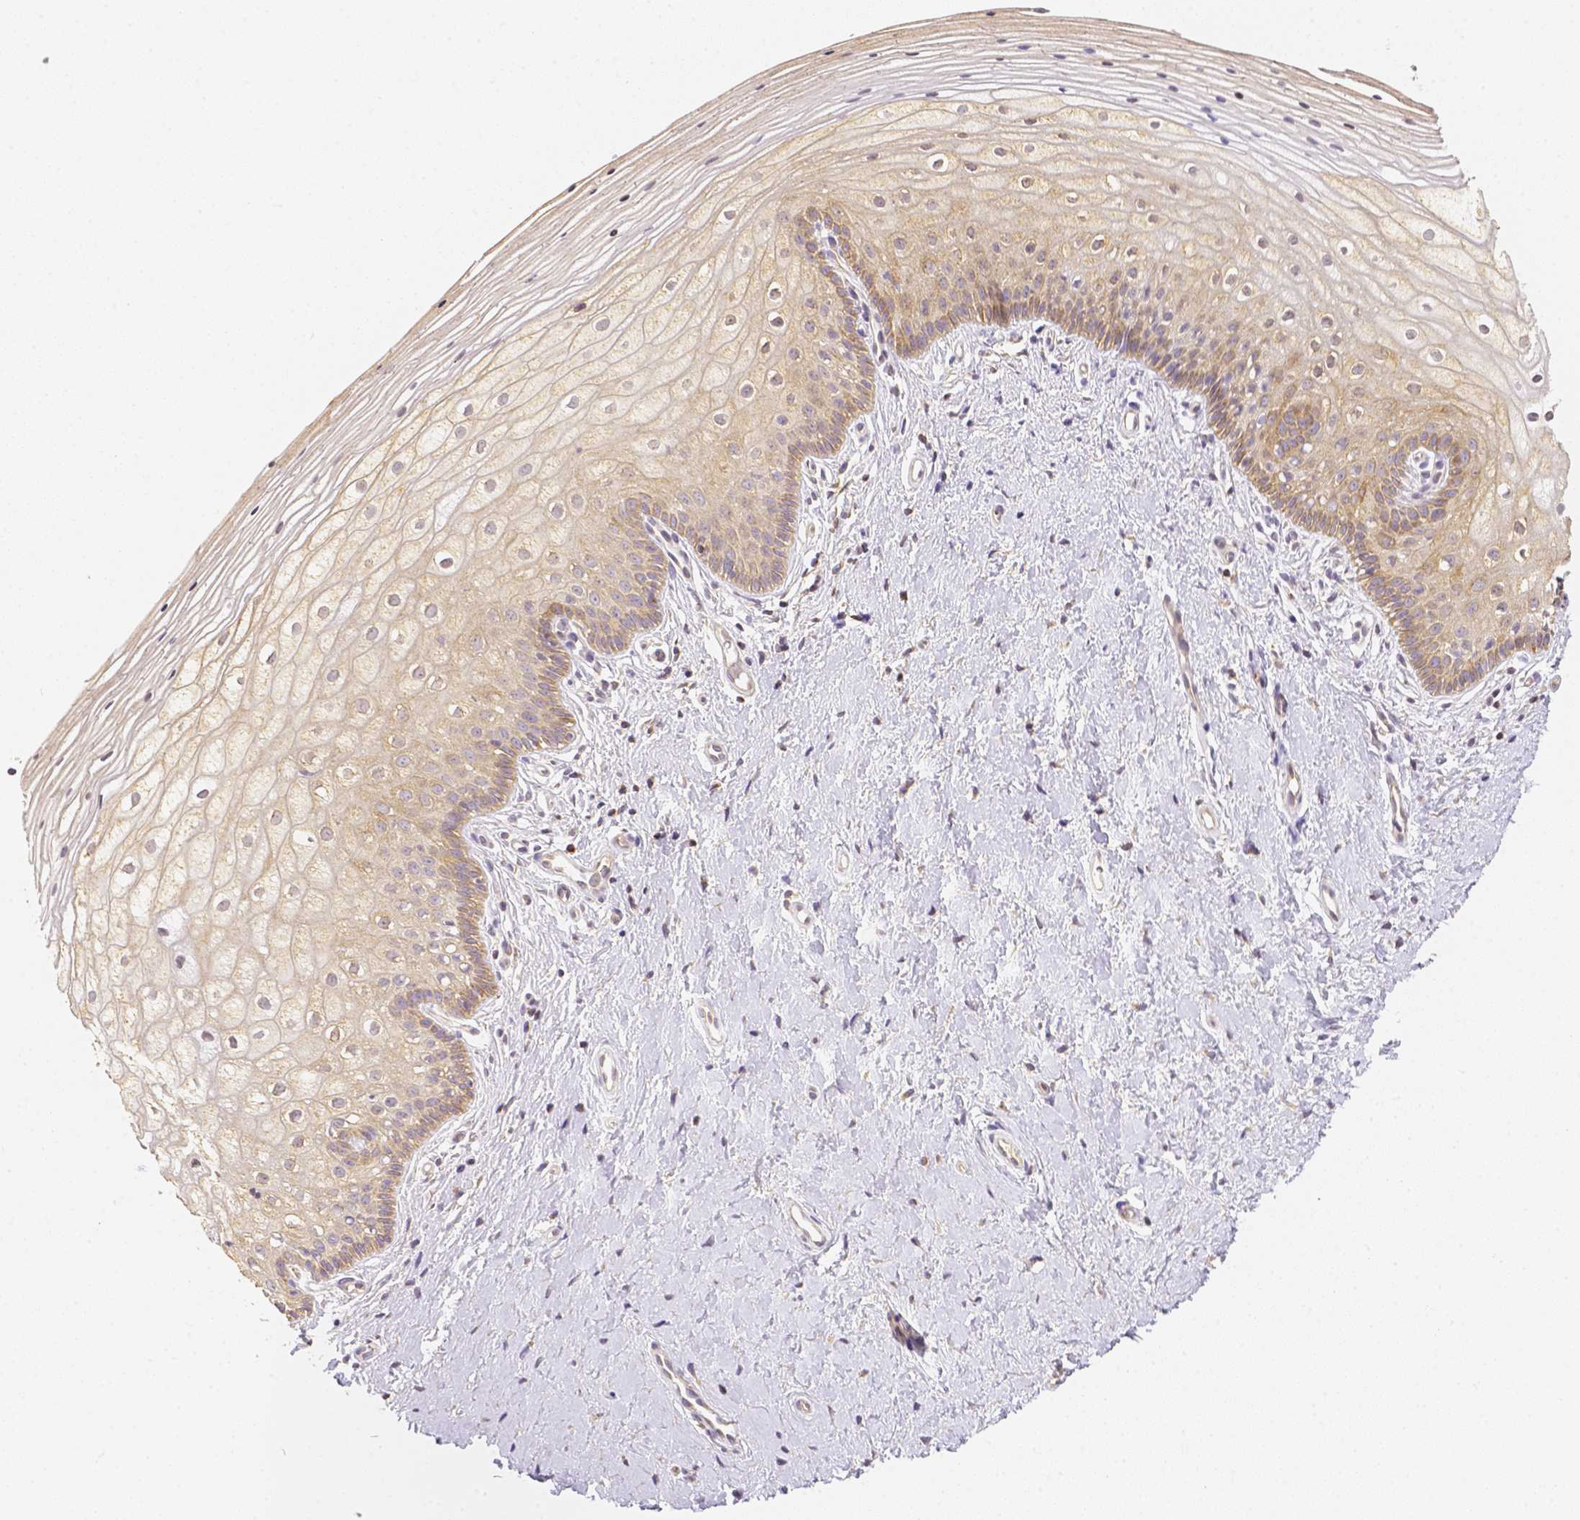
{"staining": {"intensity": "weak", "quantity": "25%-75%", "location": "cytoplasmic/membranous"}, "tissue": "vagina", "cell_type": "Squamous epithelial cells", "image_type": "normal", "snomed": [{"axis": "morphology", "description": "Normal tissue, NOS"}, {"axis": "topography", "description": "Vagina"}], "caption": "The histopathology image exhibits a brown stain indicating the presence of a protein in the cytoplasmic/membranous of squamous epithelial cells in vagina.", "gene": "C10orf67", "patient": {"sex": "female", "age": 39}}